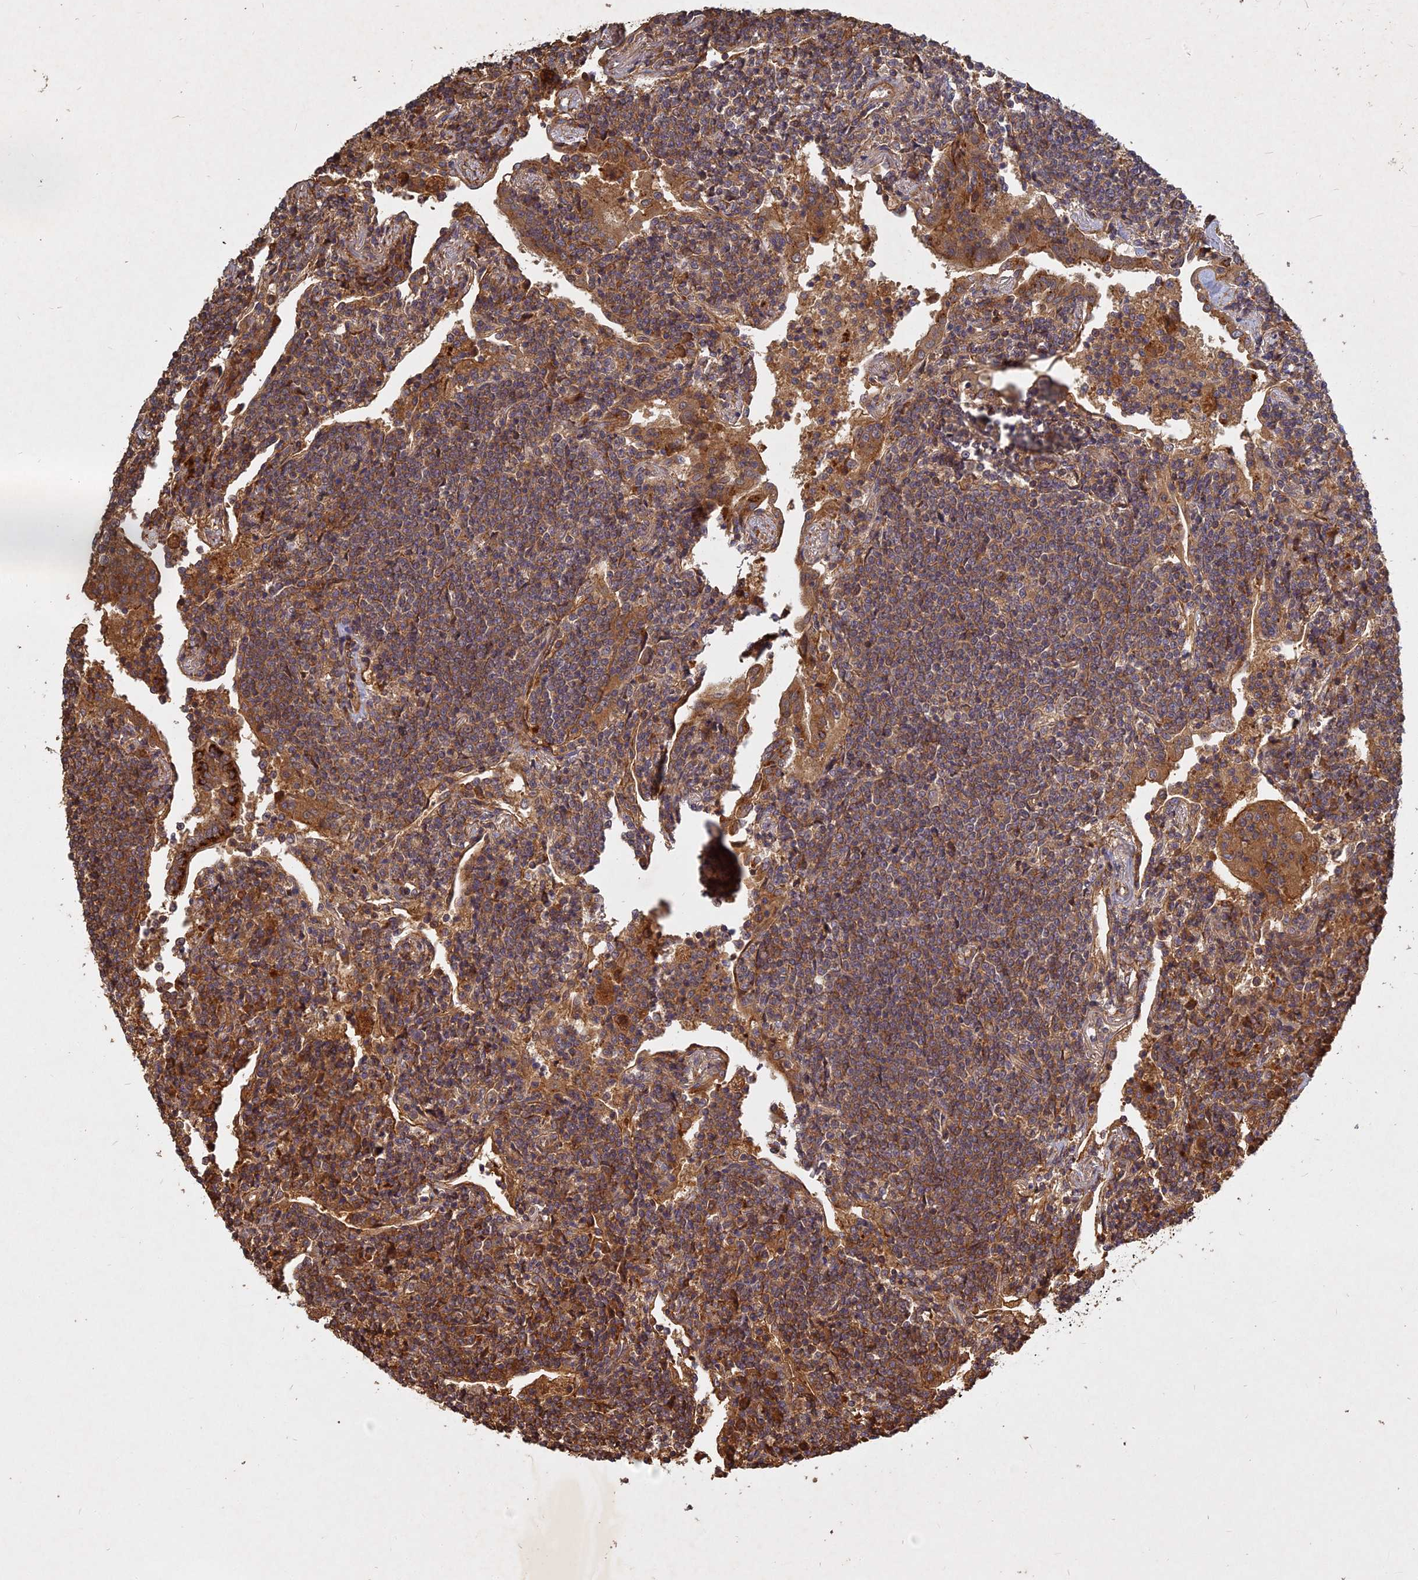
{"staining": {"intensity": "moderate", "quantity": ">75%", "location": "cytoplasmic/membranous"}, "tissue": "lymphoma", "cell_type": "Tumor cells", "image_type": "cancer", "snomed": [{"axis": "morphology", "description": "Malignant lymphoma, non-Hodgkin's type, Low grade"}, {"axis": "topography", "description": "Lung"}], "caption": "This histopathology image reveals immunohistochemistry staining of malignant lymphoma, non-Hodgkin's type (low-grade), with medium moderate cytoplasmic/membranous positivity in about >75% of tumor cells.", "gene": "UBE2W", "patient": {"sex": "female", "age": 71}}